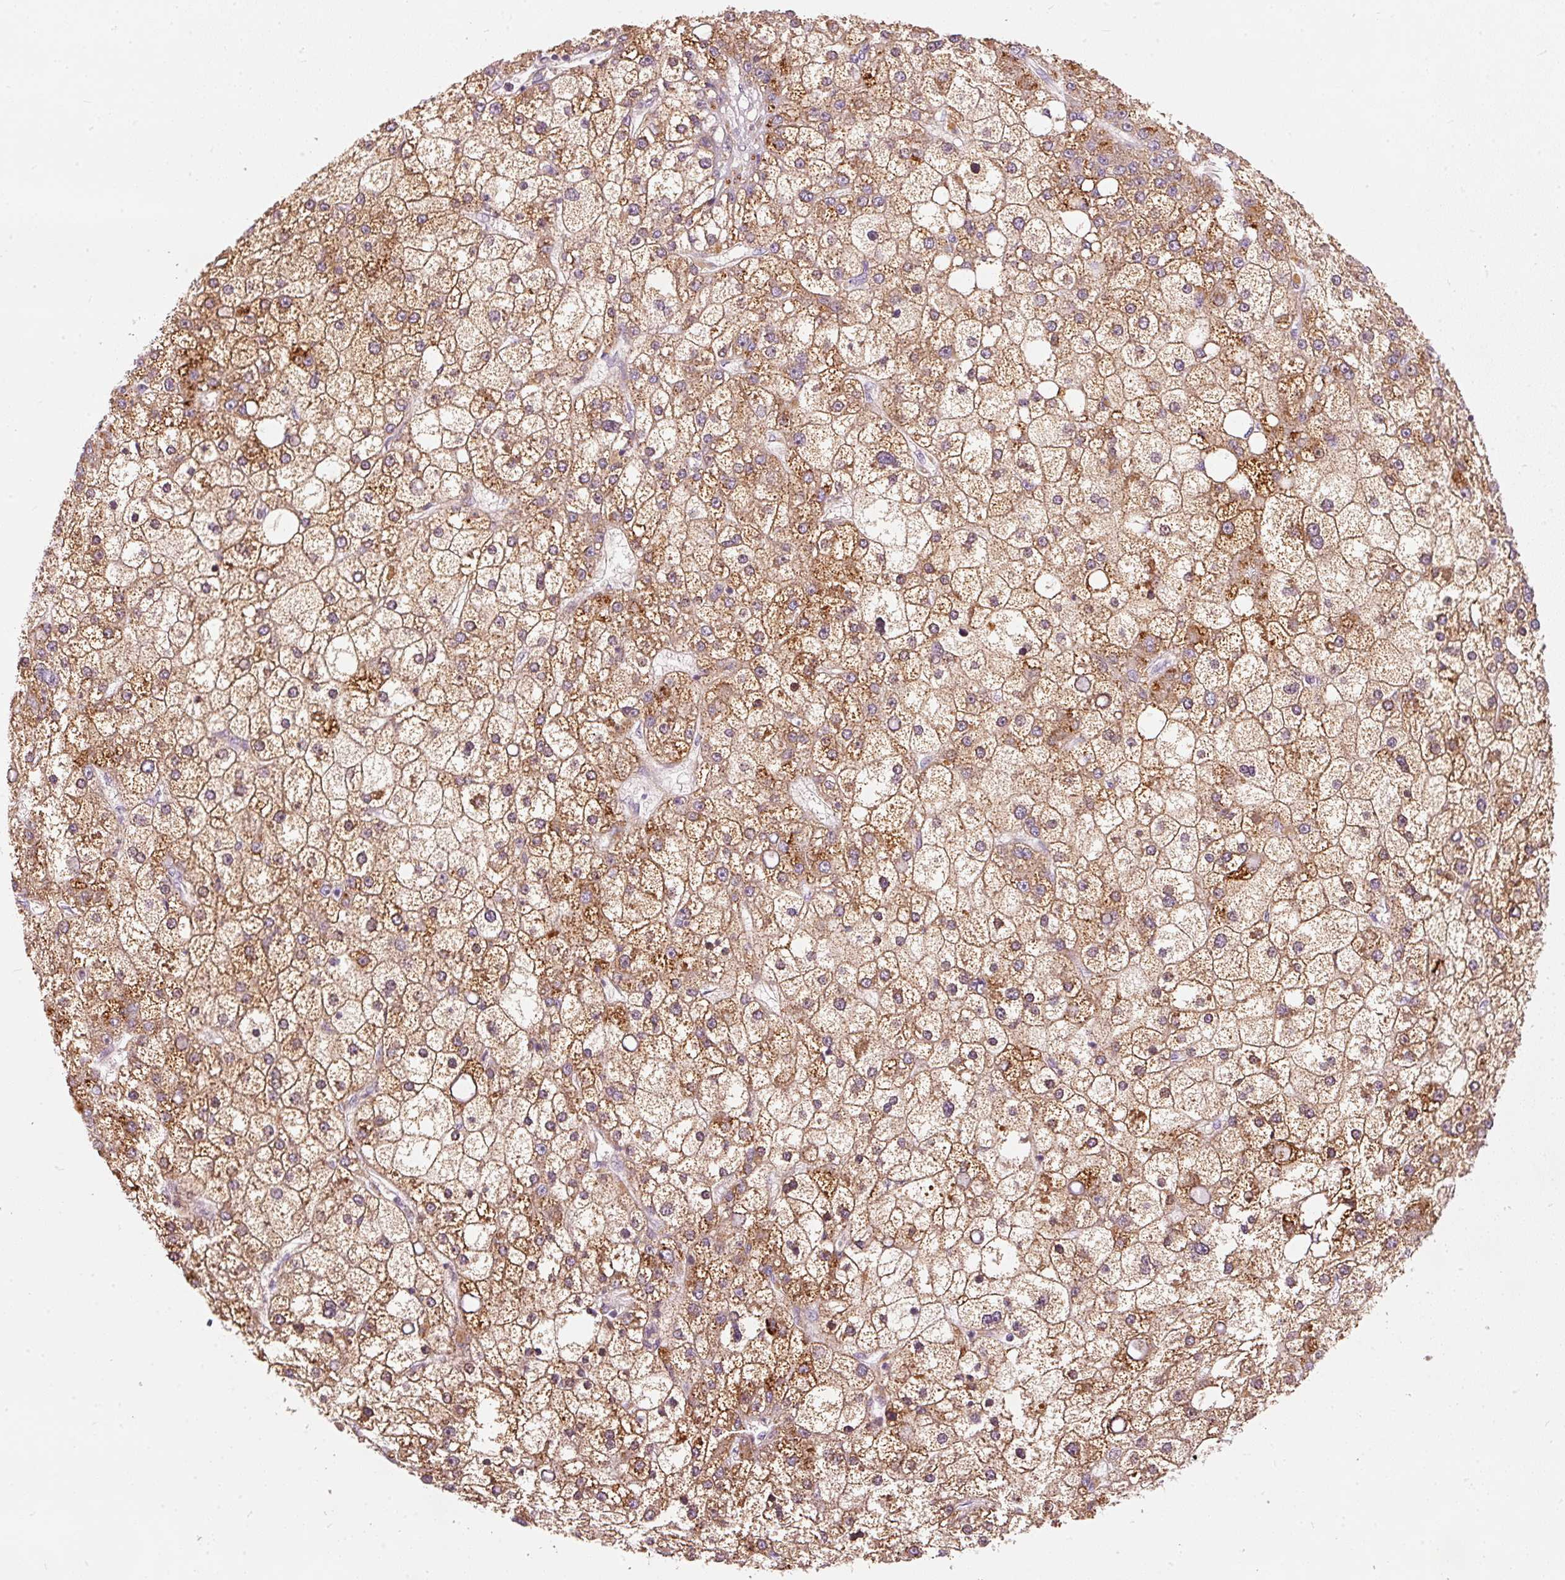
{"staining": {"intensity": "moderate", "quantity": ">75%", "location": "cytoplasmic/membranous"}, "tissue": "liver cancer", "cell_type": "Tumor cells", "image_type": "cancer", "snomed": [{"axis": "morphology", "description": "Carcinoma, Hepatocellular, NOS"}, {"axis": "topography", "description": "Liver"}], "caption": "Protein expression by IHC reveals moderate cytoplasmic/membranous staining in about >75% of tumor cells in hepatocellular carcinoma (liver). The protein of interest is shown in brown color, while the nuclei are stained blue.", "gene": "KLHL21", "patient": {"sex": "male", "age": 67}}